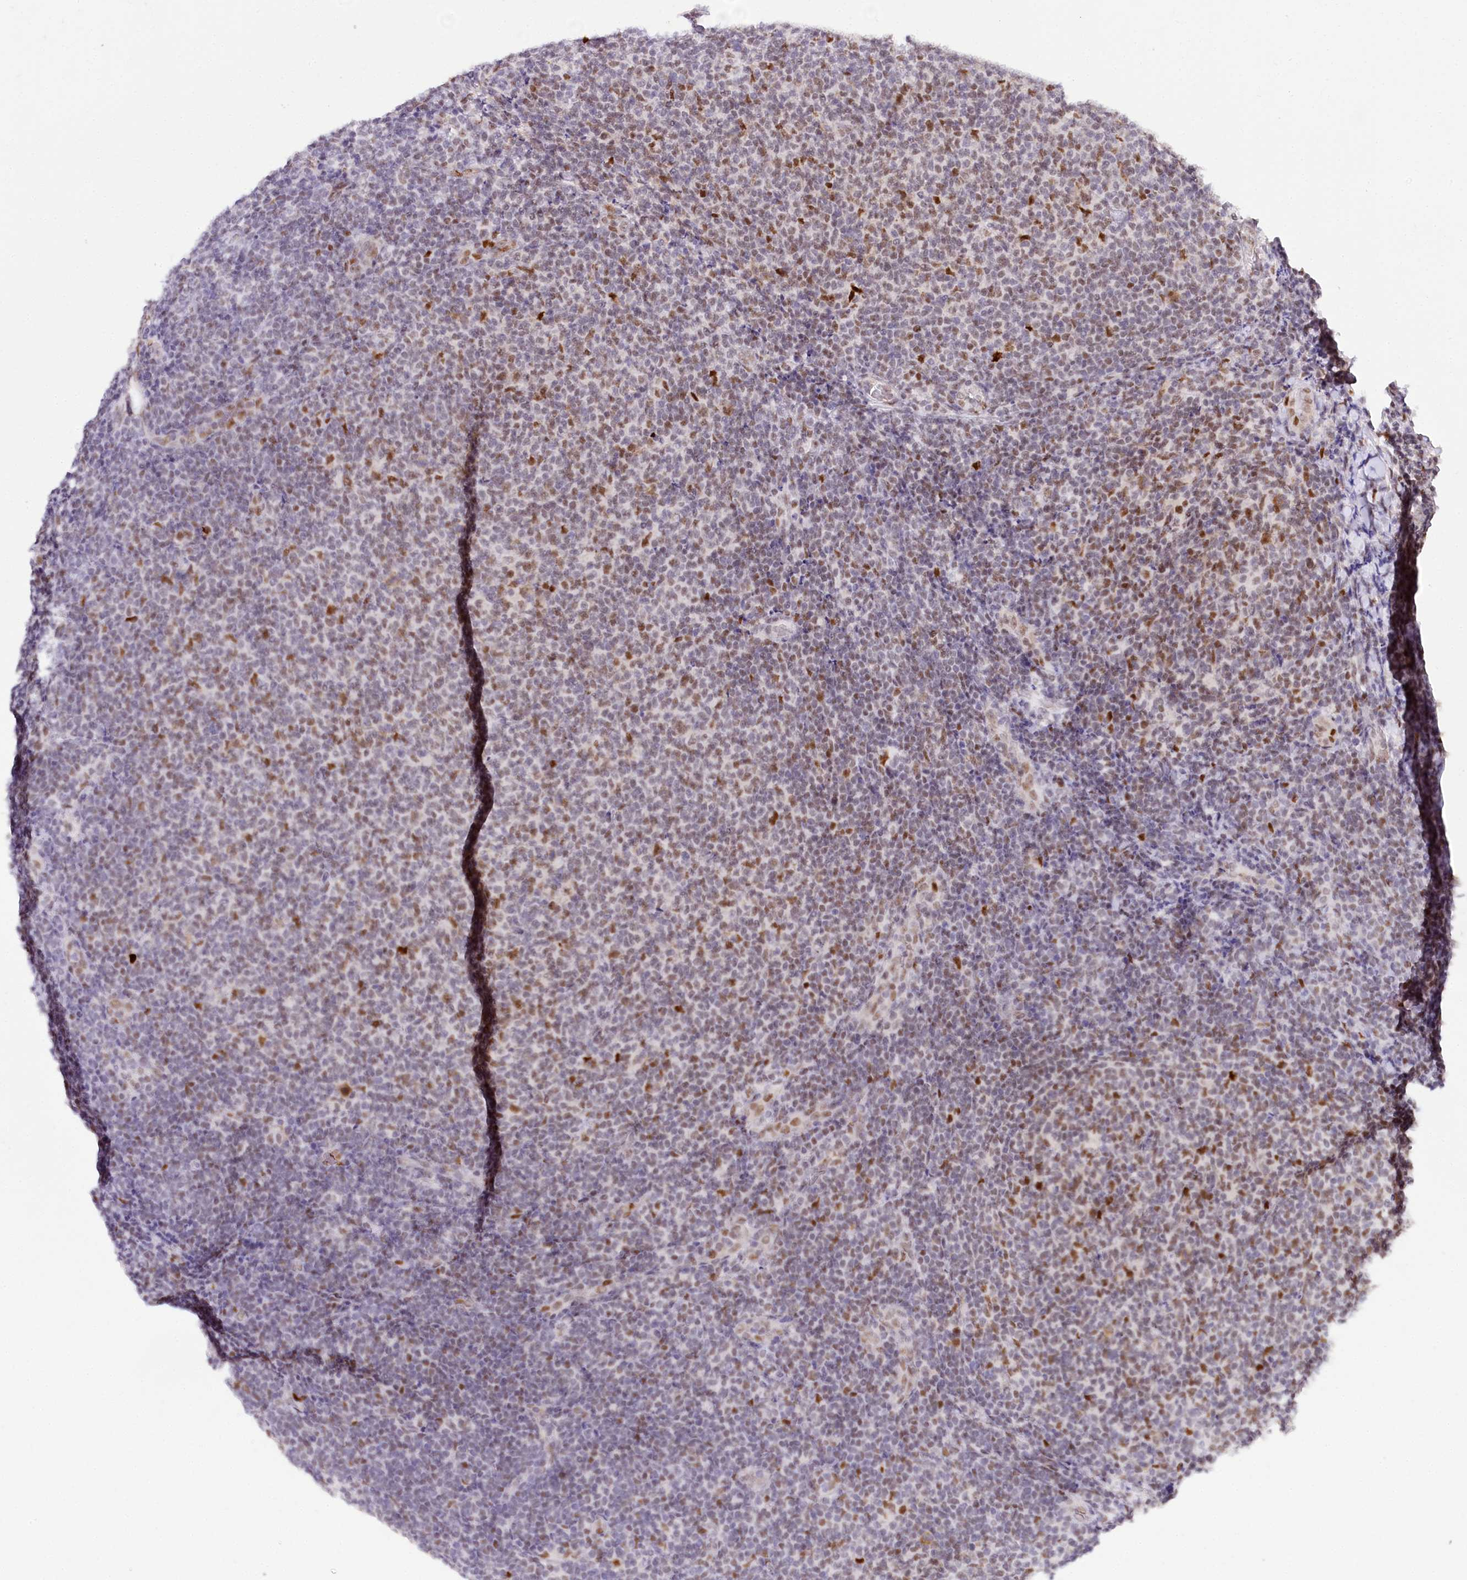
{"staining": {"intensity": "moderate", "quantity": "25%-75%", "location": "nuclear"}, "tissue": "lymphoma", "cell_type": "Tumor cells", "image_type": "cancer", "snomed": [{"axis": "morphology", "description": "Malignant lymphoma, non-Hodgkin's type, Low grade"}, {"axis": "topography", "description": "Lymph node"}], "caption": "Protein expression analysis of human lymphoma reveals moderate nuclear staining in approximately 25%-75% of tumor cells.", "gene": "TP53", "patient": {"sex": "male", "age": 66}}